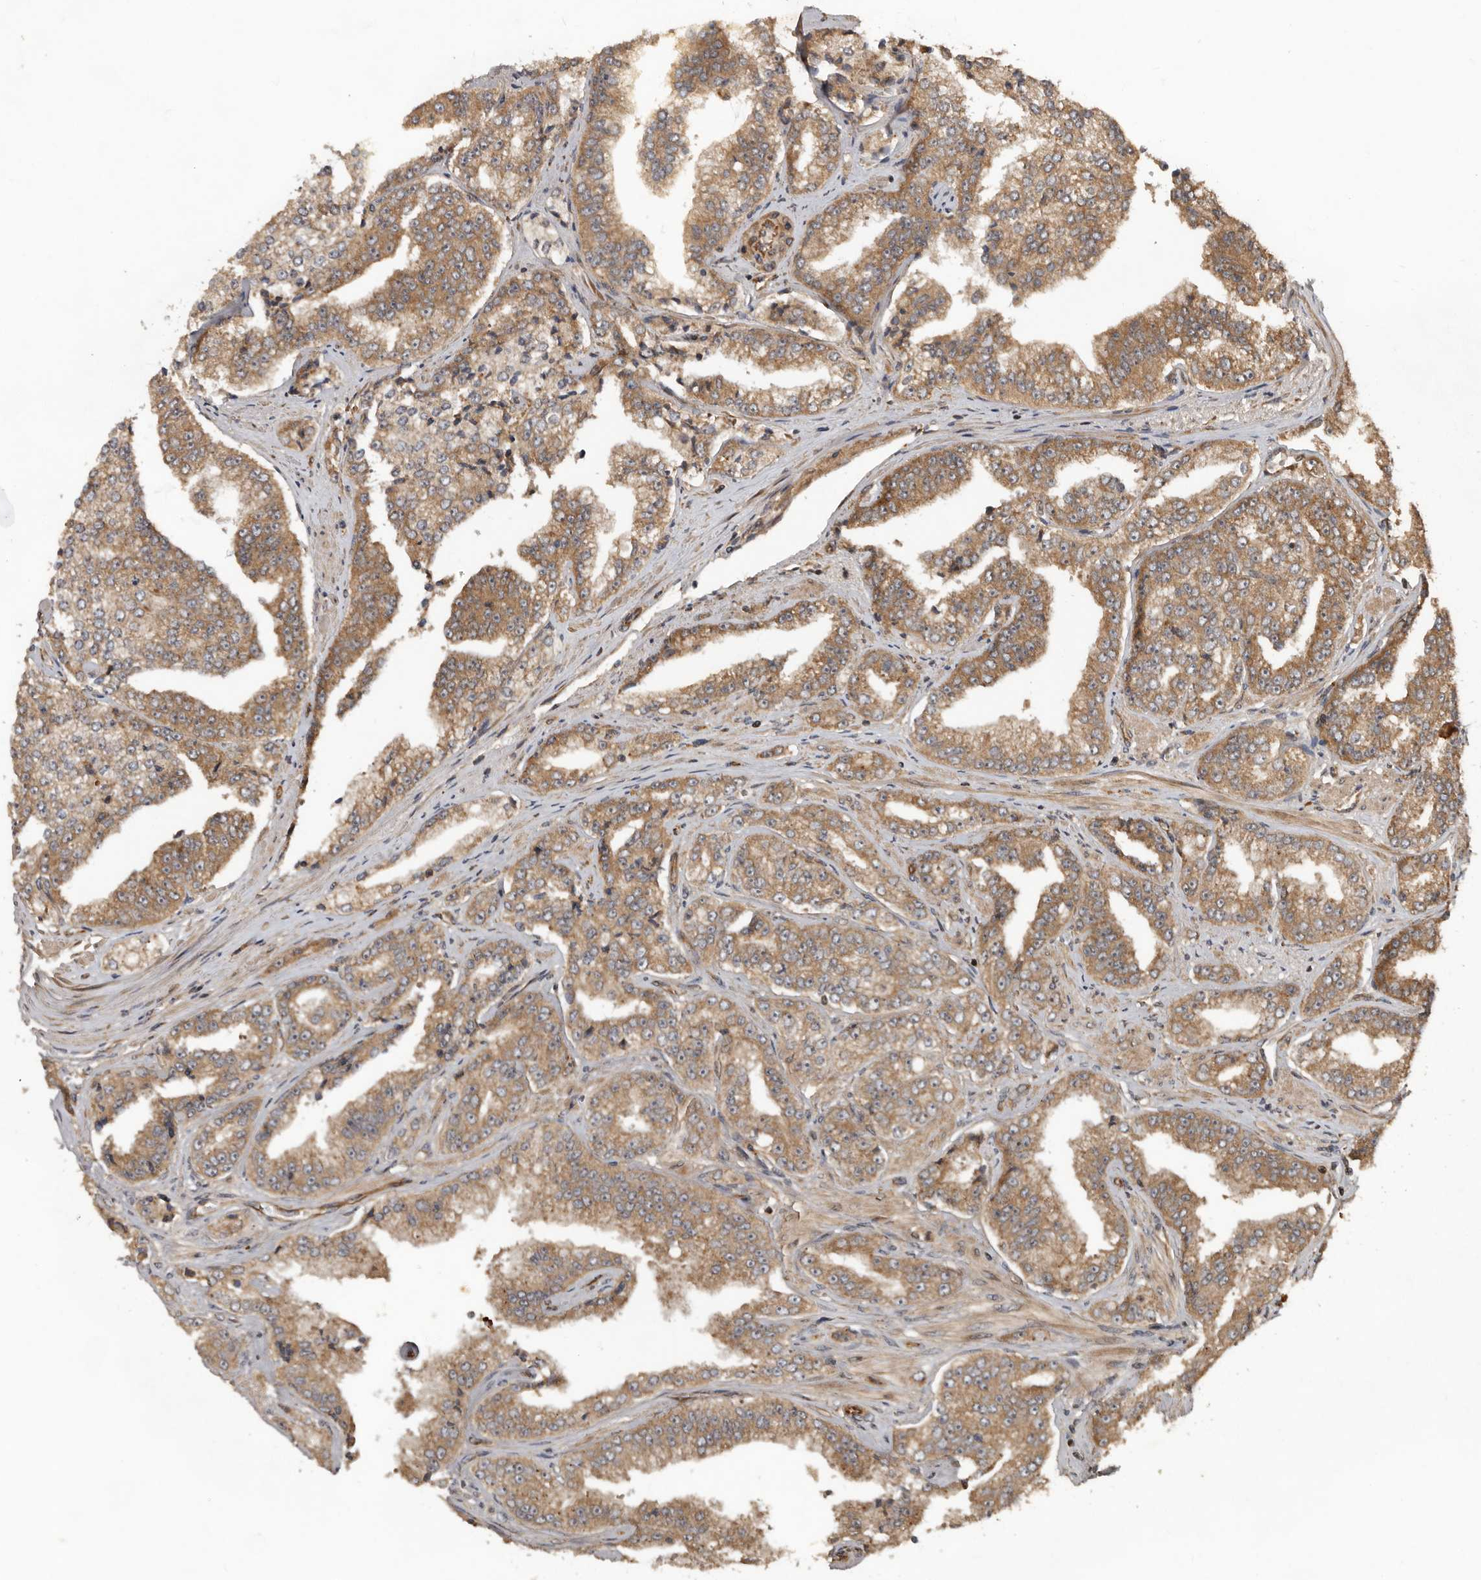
{"staining": {"intensity": "moderate", "quantity": ">75%", "location": "cytoplasmic/membranous"}, "tissue": "prostate cancer", "cell_type": "Tumor cells", "image_type": "cancer", "snomed": [{"axis": "morphology", "description": "Adenocarcinoma, High grade"}, {"axis": "topography", "description": "Prostate"}], "caption": "Brown immunohistochemical staining in prostate cancer displays moderate cytoplasmic/membranous positivity in approximately >75% of tumor cells. (IHC, brightfield microscopy, high magnification).", "gene": "STK36", "patient": {"sex": "male", "age": 71}}